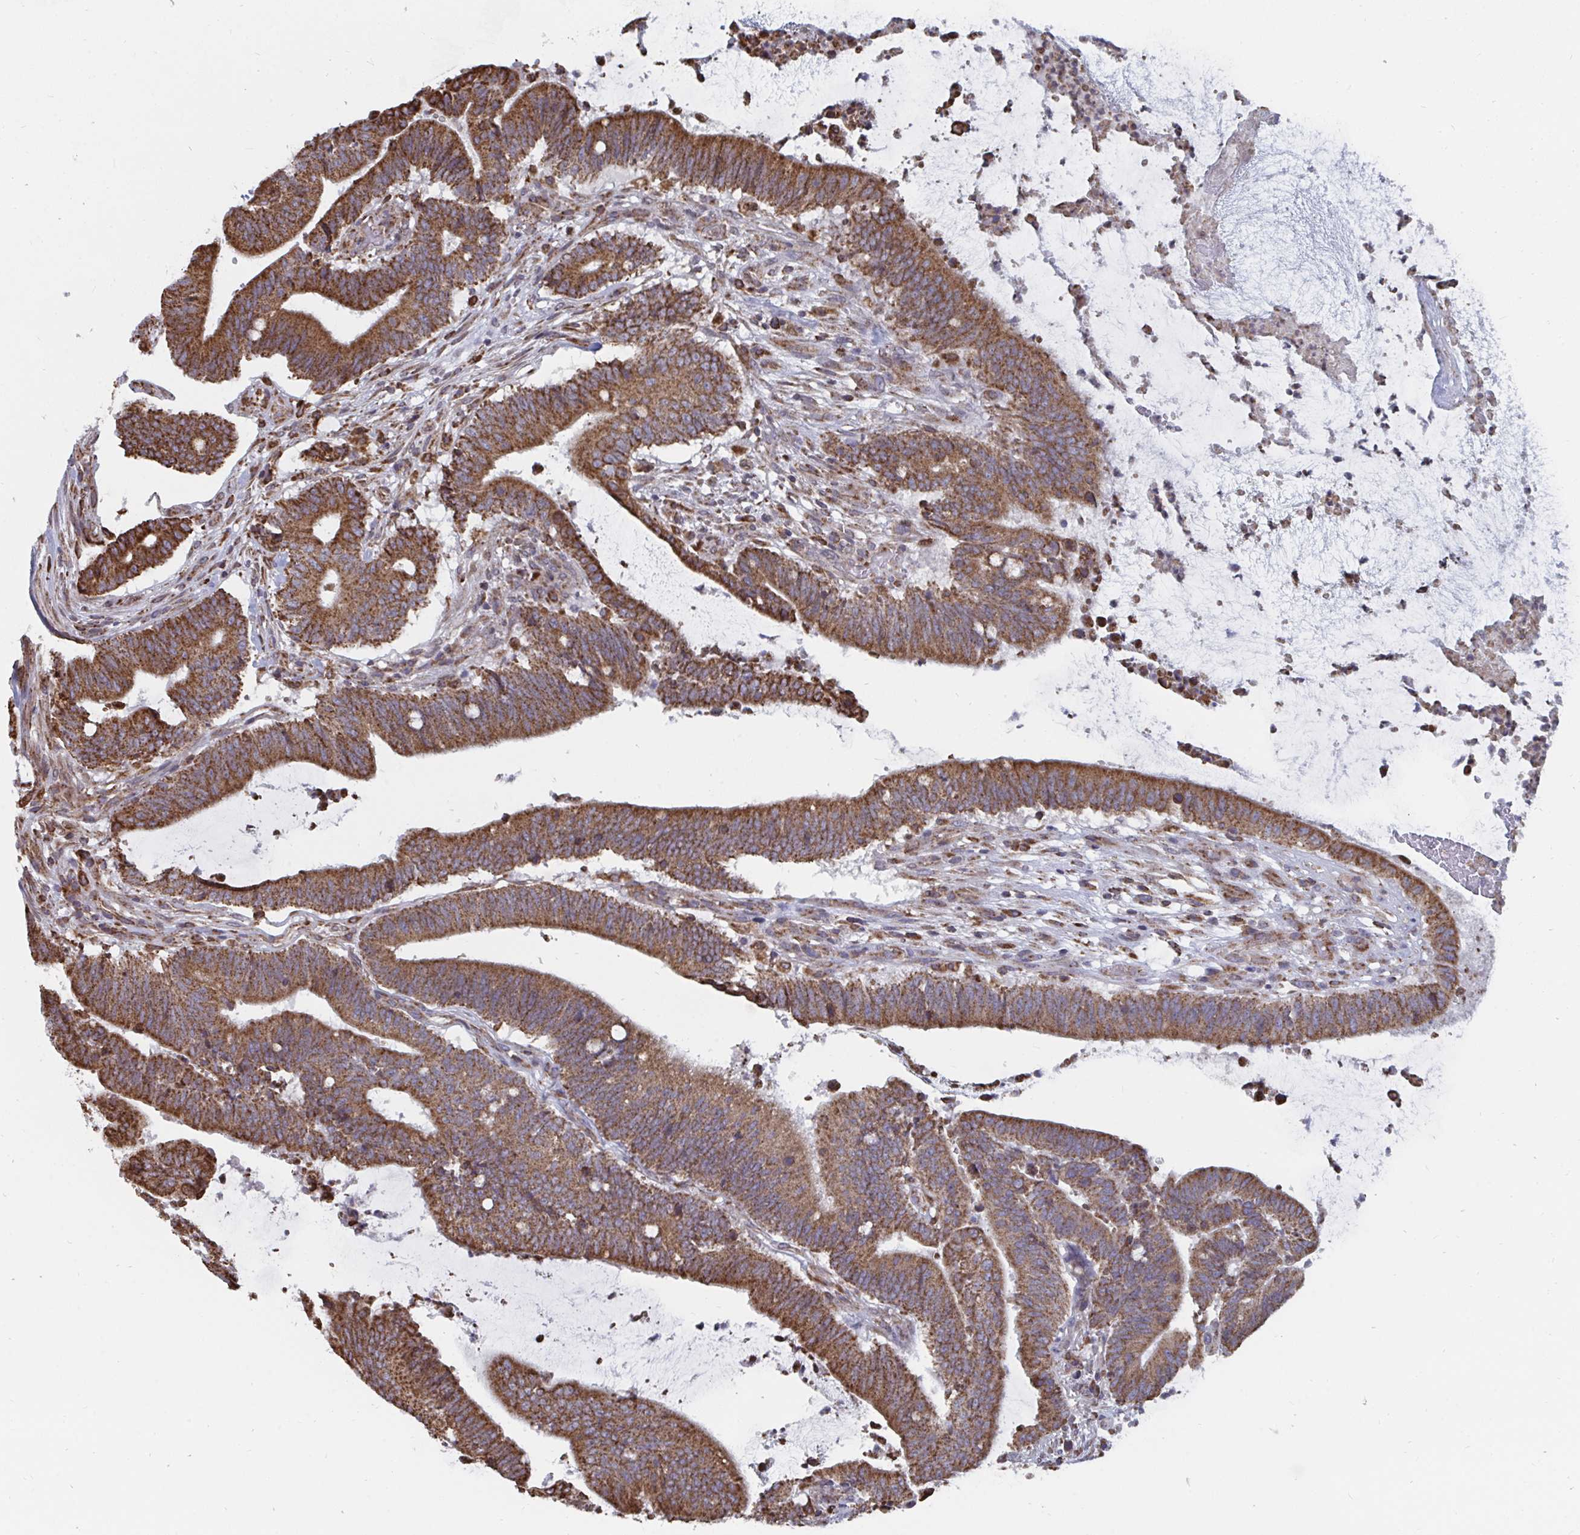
{"staining": {"intensity": "moderate", "quantity": ">75%", "location": "cytoplasmic/membranous"}, "tissue": "colorectal cancer", "cell_type": "Tumor cells", "image_type": "cancer", "snomed": [{"axis": "morphology", "description": "Adenocarcinoma, NOS"}, {"axis": "topography", "description": "Colon"}], "caption": "A photomicrograph of colorectal cancer (adenocarcinoma) stained for a protein shows moderate cytoplasmic/membranous brown staining in tumor cells. (brown staining indicates protein expression, while blue staining denotes nuclei).", "gene": "ELAVL1", "patient": {"sex": "female", "age": 43}}